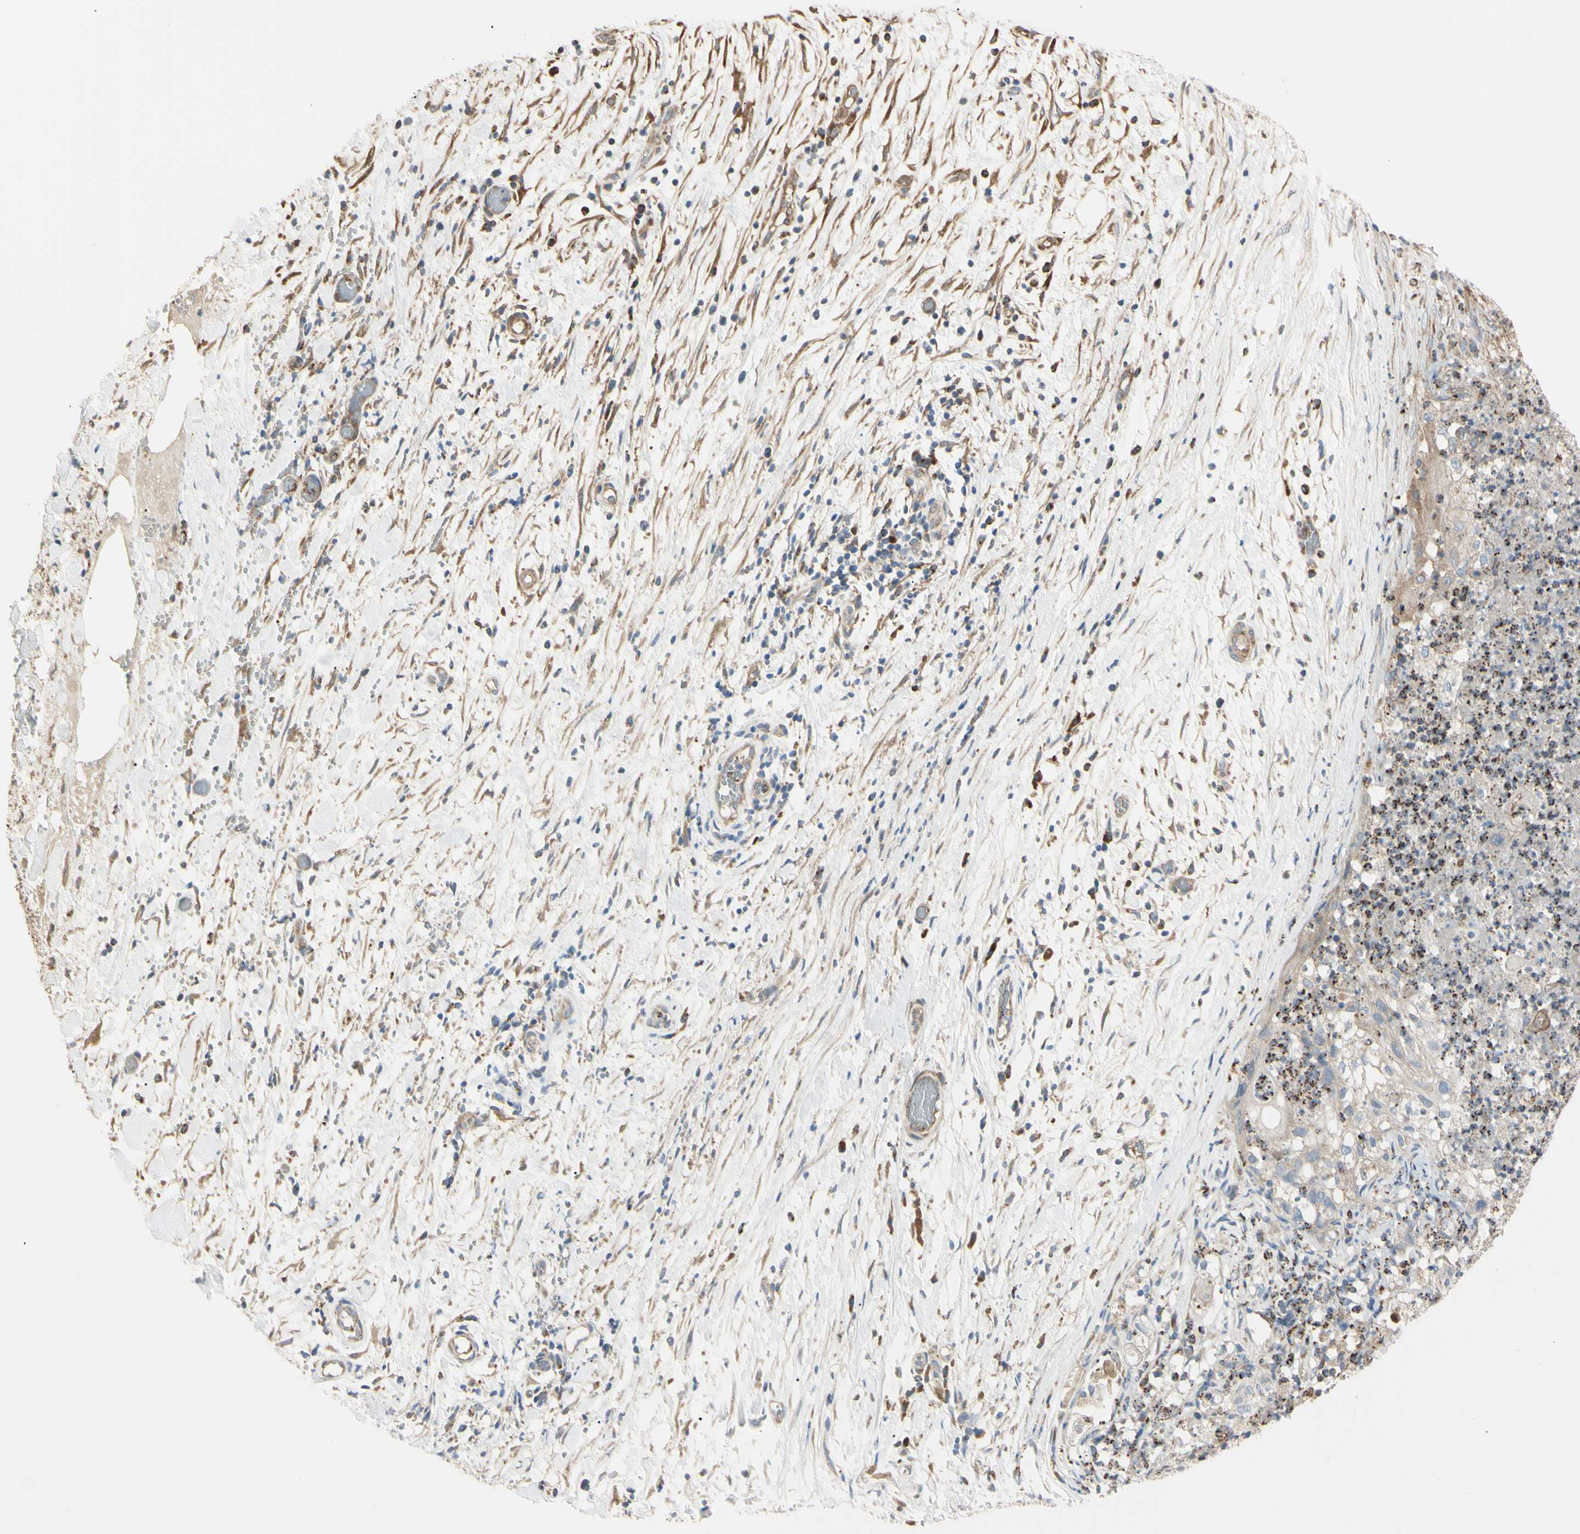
{"staining": {"intensity": "weak", "quantity": ">75%", "location": "cytoplasmic/membranous"}, "tissue": "lung cancer", "cell_type": "Tumor cells", "image_type": "cancer", "snomed": [{"axis": "morphology", "description": "Inflammation, NOS"}, {"axis": "morphology", "description": "Squamous cell carcinoma, NOS"}, {"axis": "topography", "description": "Lymph node"}, {"axis": "topography", "description": "Soft tissue"}, {"axis": "topography", "description": "Lung"}], "caption": "Immunohistochemical staining of lung cancer shows low levels of weak cytoplasmic/membranous expression in approximately >75% of tumor cells.", "gene": "EIF5A", "patient": {"sex": "male", "age": 66}}